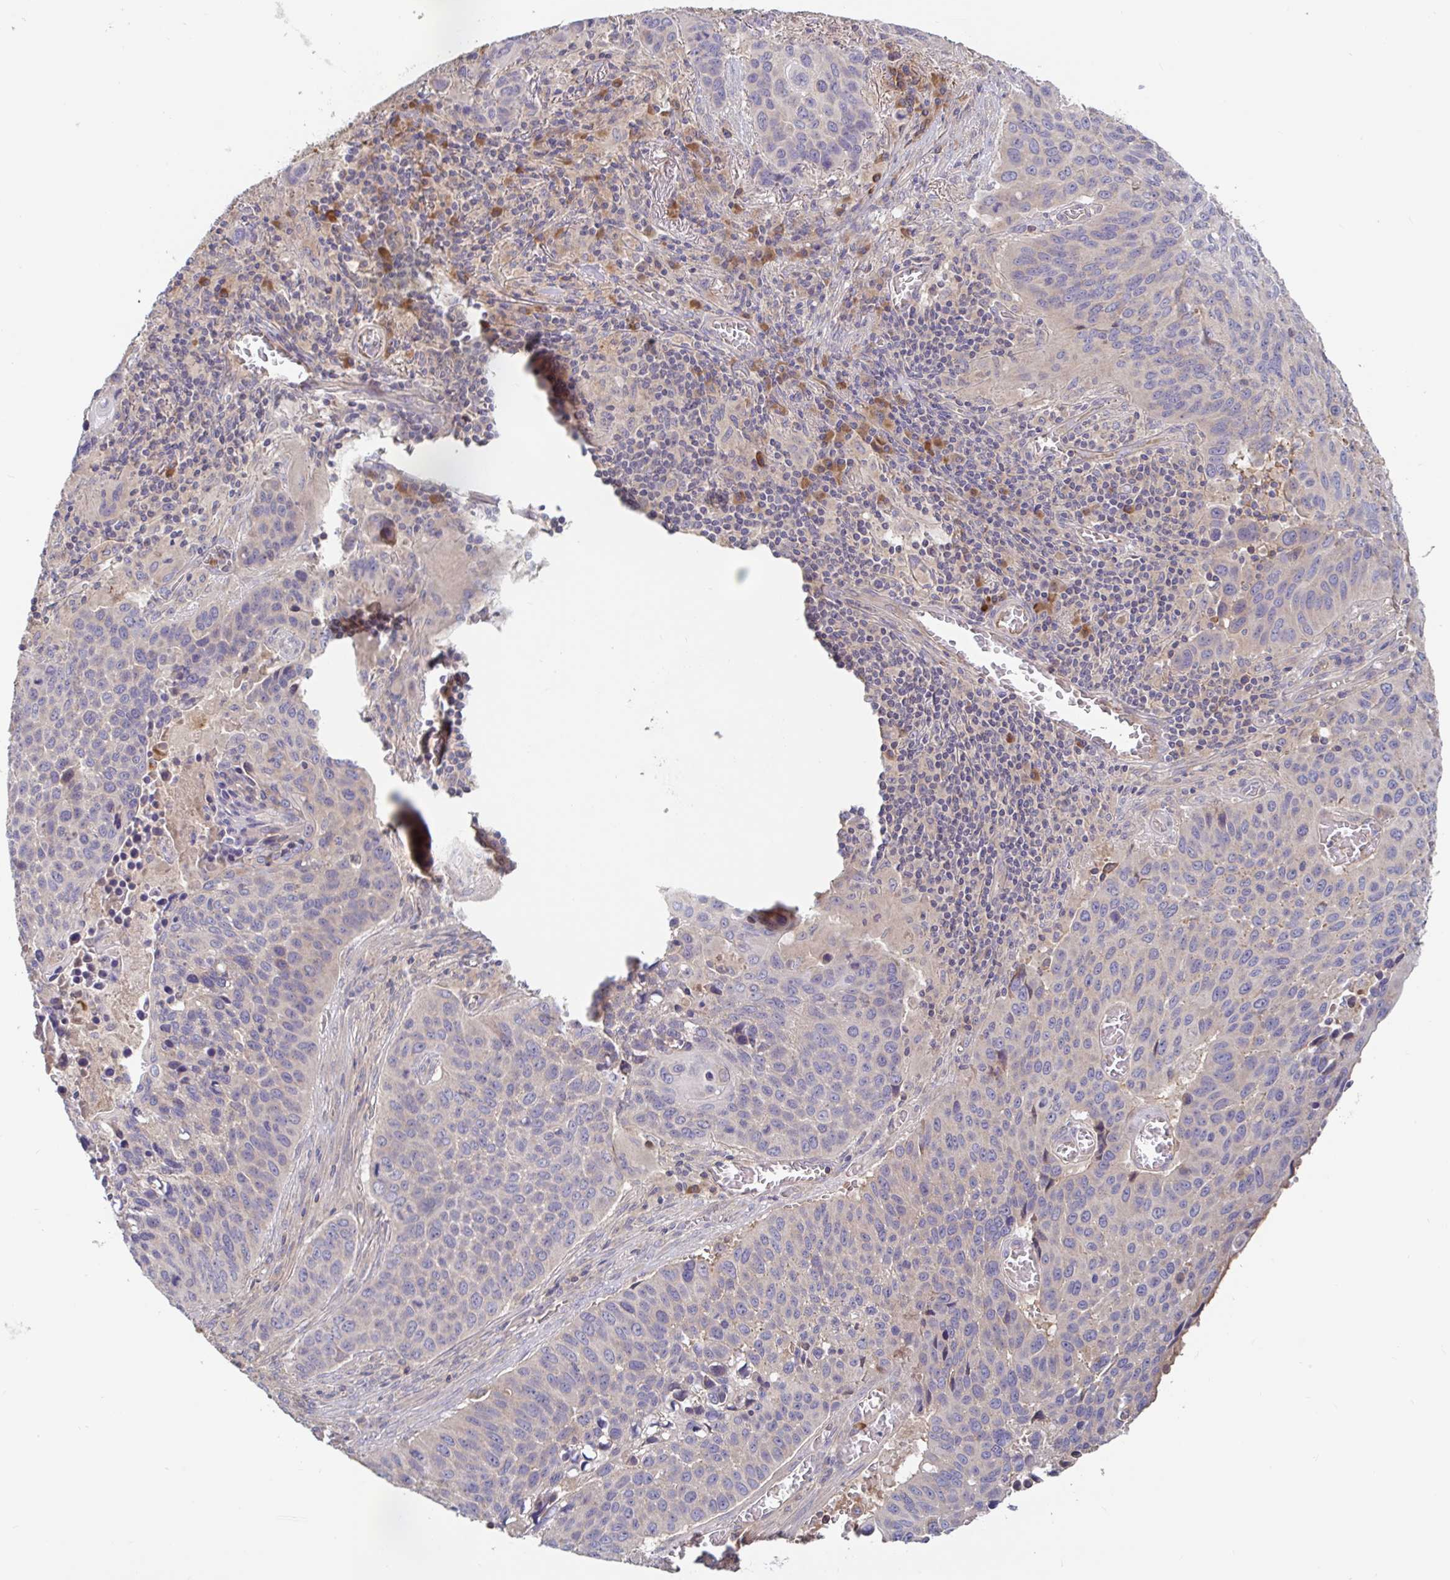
{"staining": {"intensity": "negative", "quantity": "none", "location": "none"}, "tissue": "lung cancer", "cell_type": "Tumor cells", "image_type": "cancer", "snomed": [{"axis": "morphology", "description": "Squamous cell carcinoma, NOS"}, {"axis": "topography", "description": "Lung"}], "caption": "DAB (3,3'-diaminobenzidine) immunohistochemical staining of human lung squamous cell carcinoma displays no significant positivity in tumor cells.", "gene": "LARP1", "patient": {"sex": "male", "age": 68}}